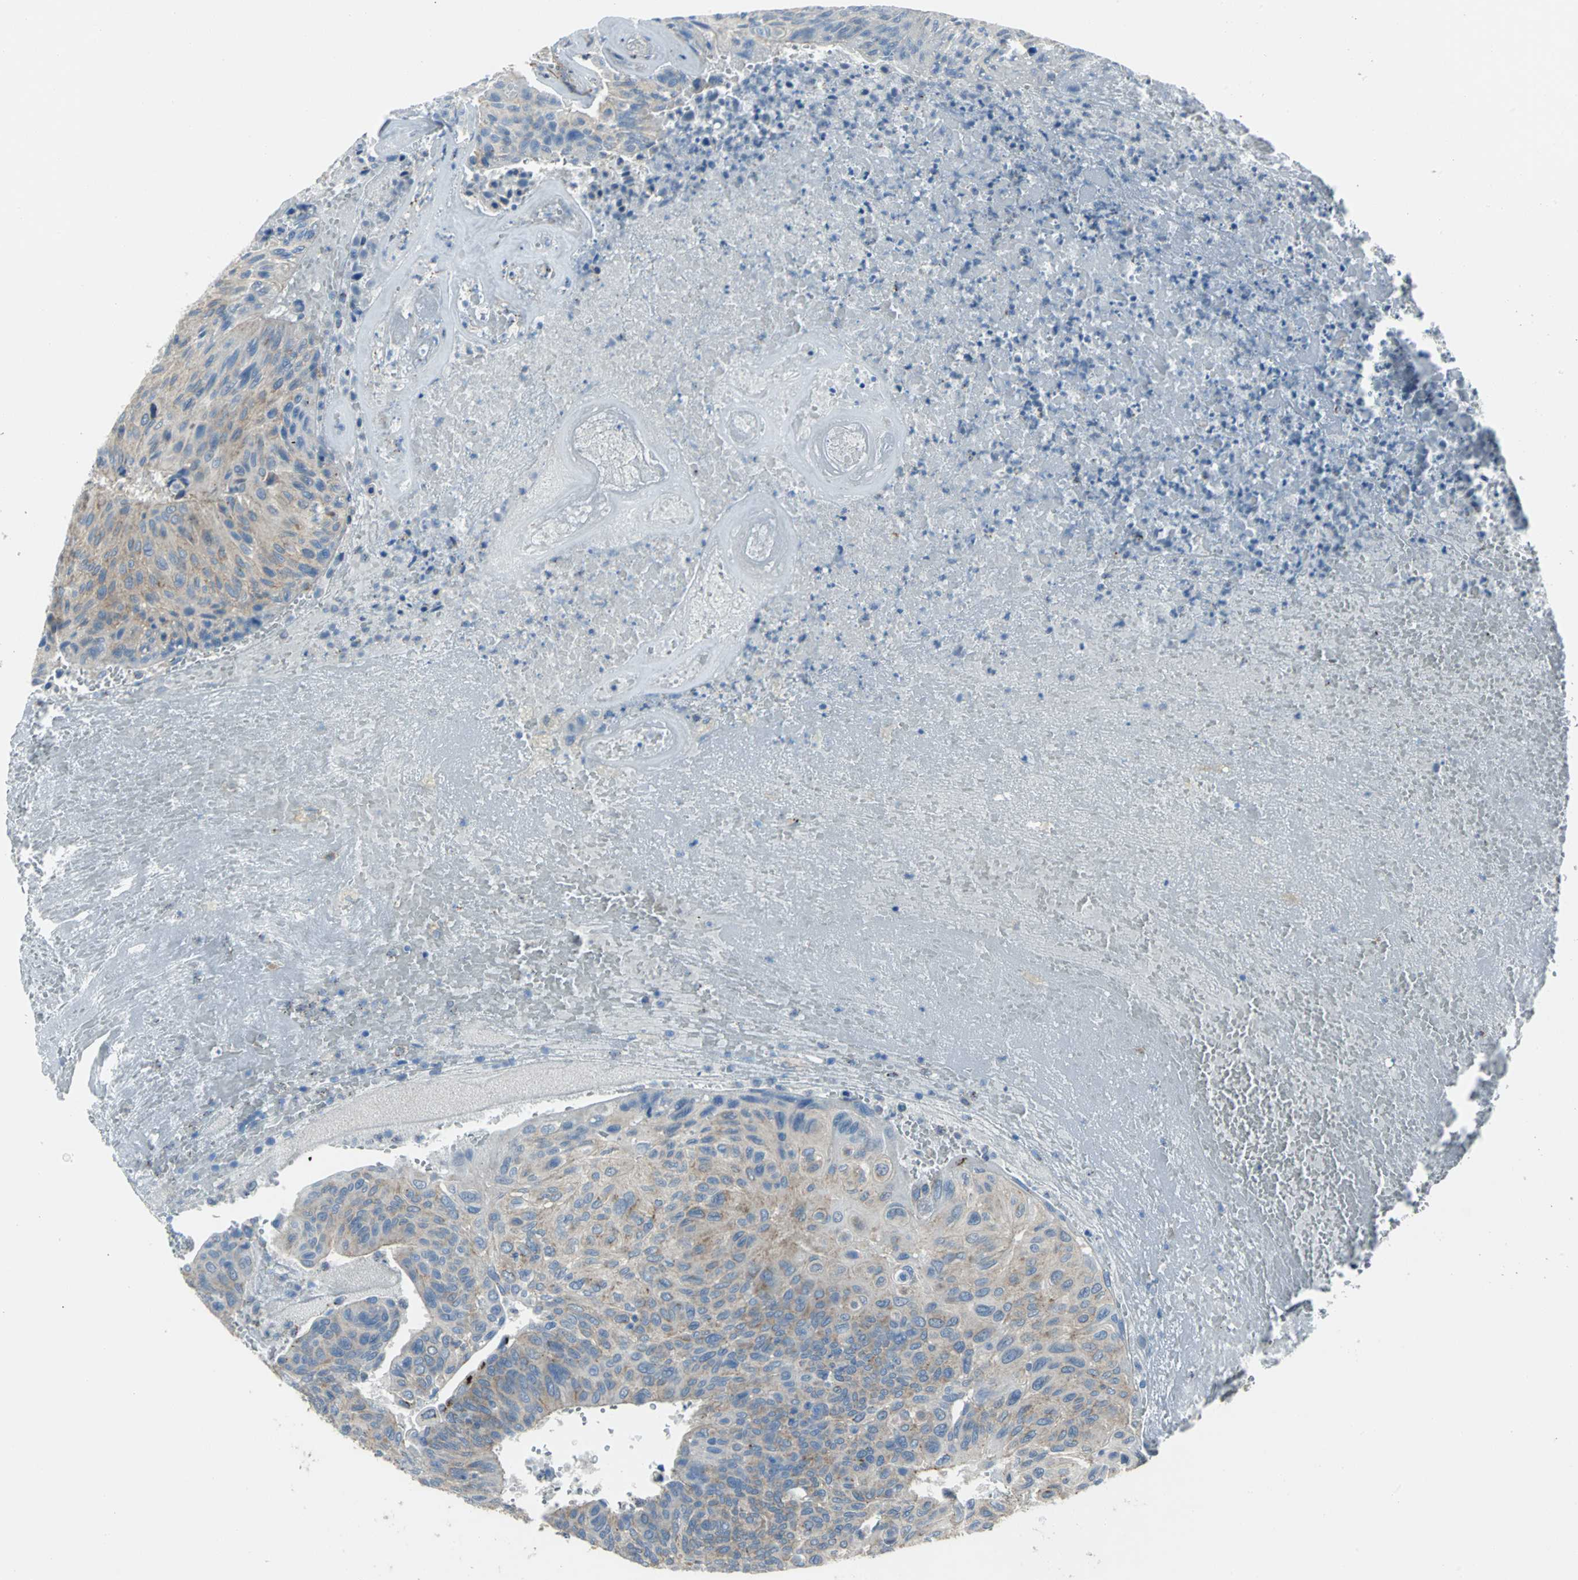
{"staining": {"intensity": "weak", "quantity": ">75%", "location": "cytoplasmic/membranous"}, "tissue": "urothelial cancer", "cell_type": "Tumor cells", "image_type": "cancer", "snomed": [{"axis": "morphology", "description": "Urothelial carcinoma, High grade"}, {"axis": "topography", "description": "Urinary bladder"}], "caption": "Urothelial carcinoma (high-grade) was stained to show a protein in brown. There is low levels of weak cytoplasmic/membranous positivity in approximately >75% of tumor cells.", "gene": "EIF5A", "patient": {"sex": "male", "age": 66}}